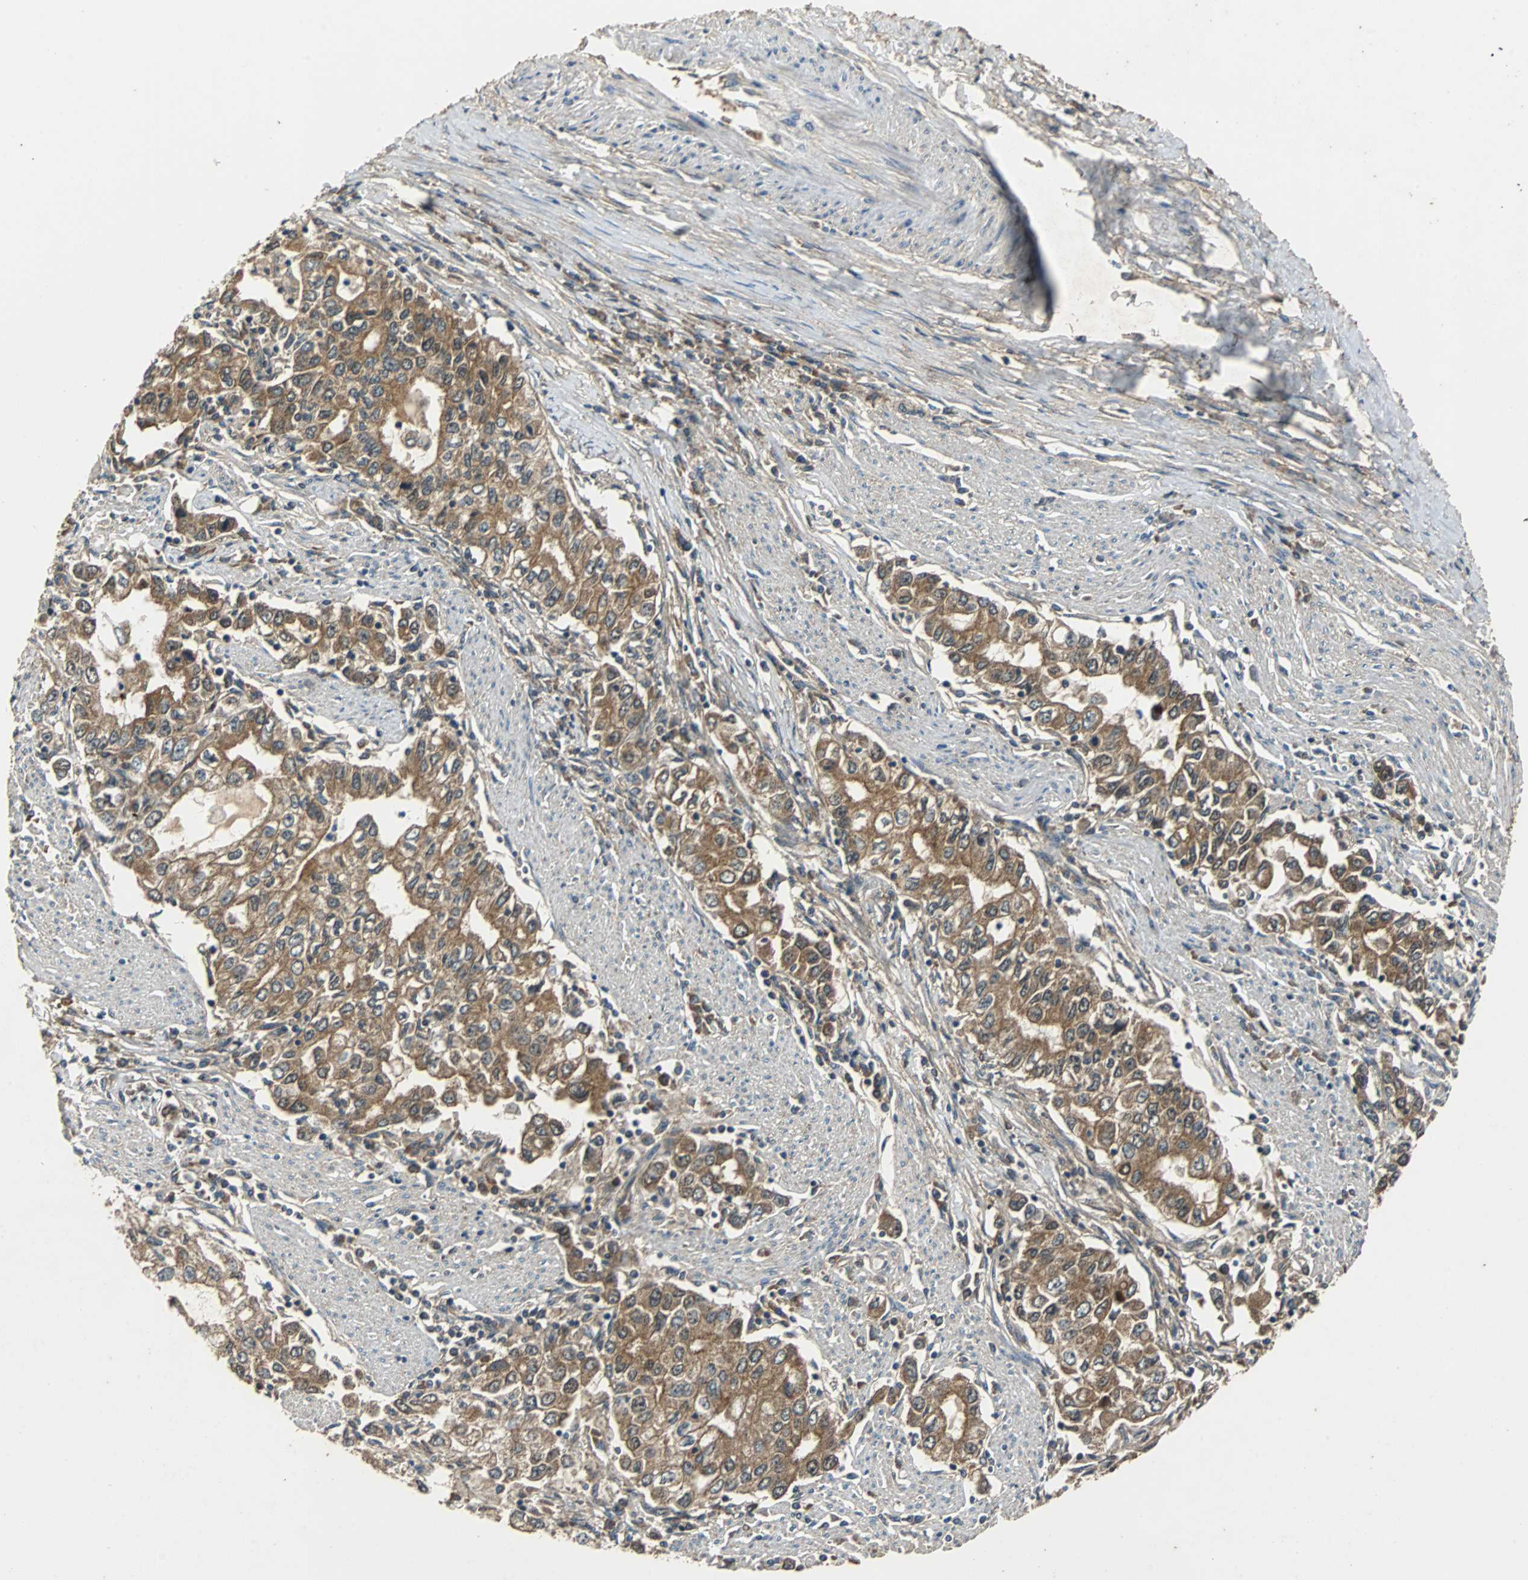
{"staining": {"intensity": "moderate", "quantity": ">75%", "location": "cytoplasmic/membranous"}, "tissue": "stomach cancer", "cell_type": "Tumor cells", "image_type": "cancer", "snomed": [{"axis": "morphology", "description": "Adenocarcinoma, NOS"}, {"axis": "topography", "description": "Stomach, lower"}], "caption": "Stomach cancer stained with a protein marker reveals moderate staining in tumor cells.", "gene": "VBP1", "patient": {"sex": "female", "age": 72}}